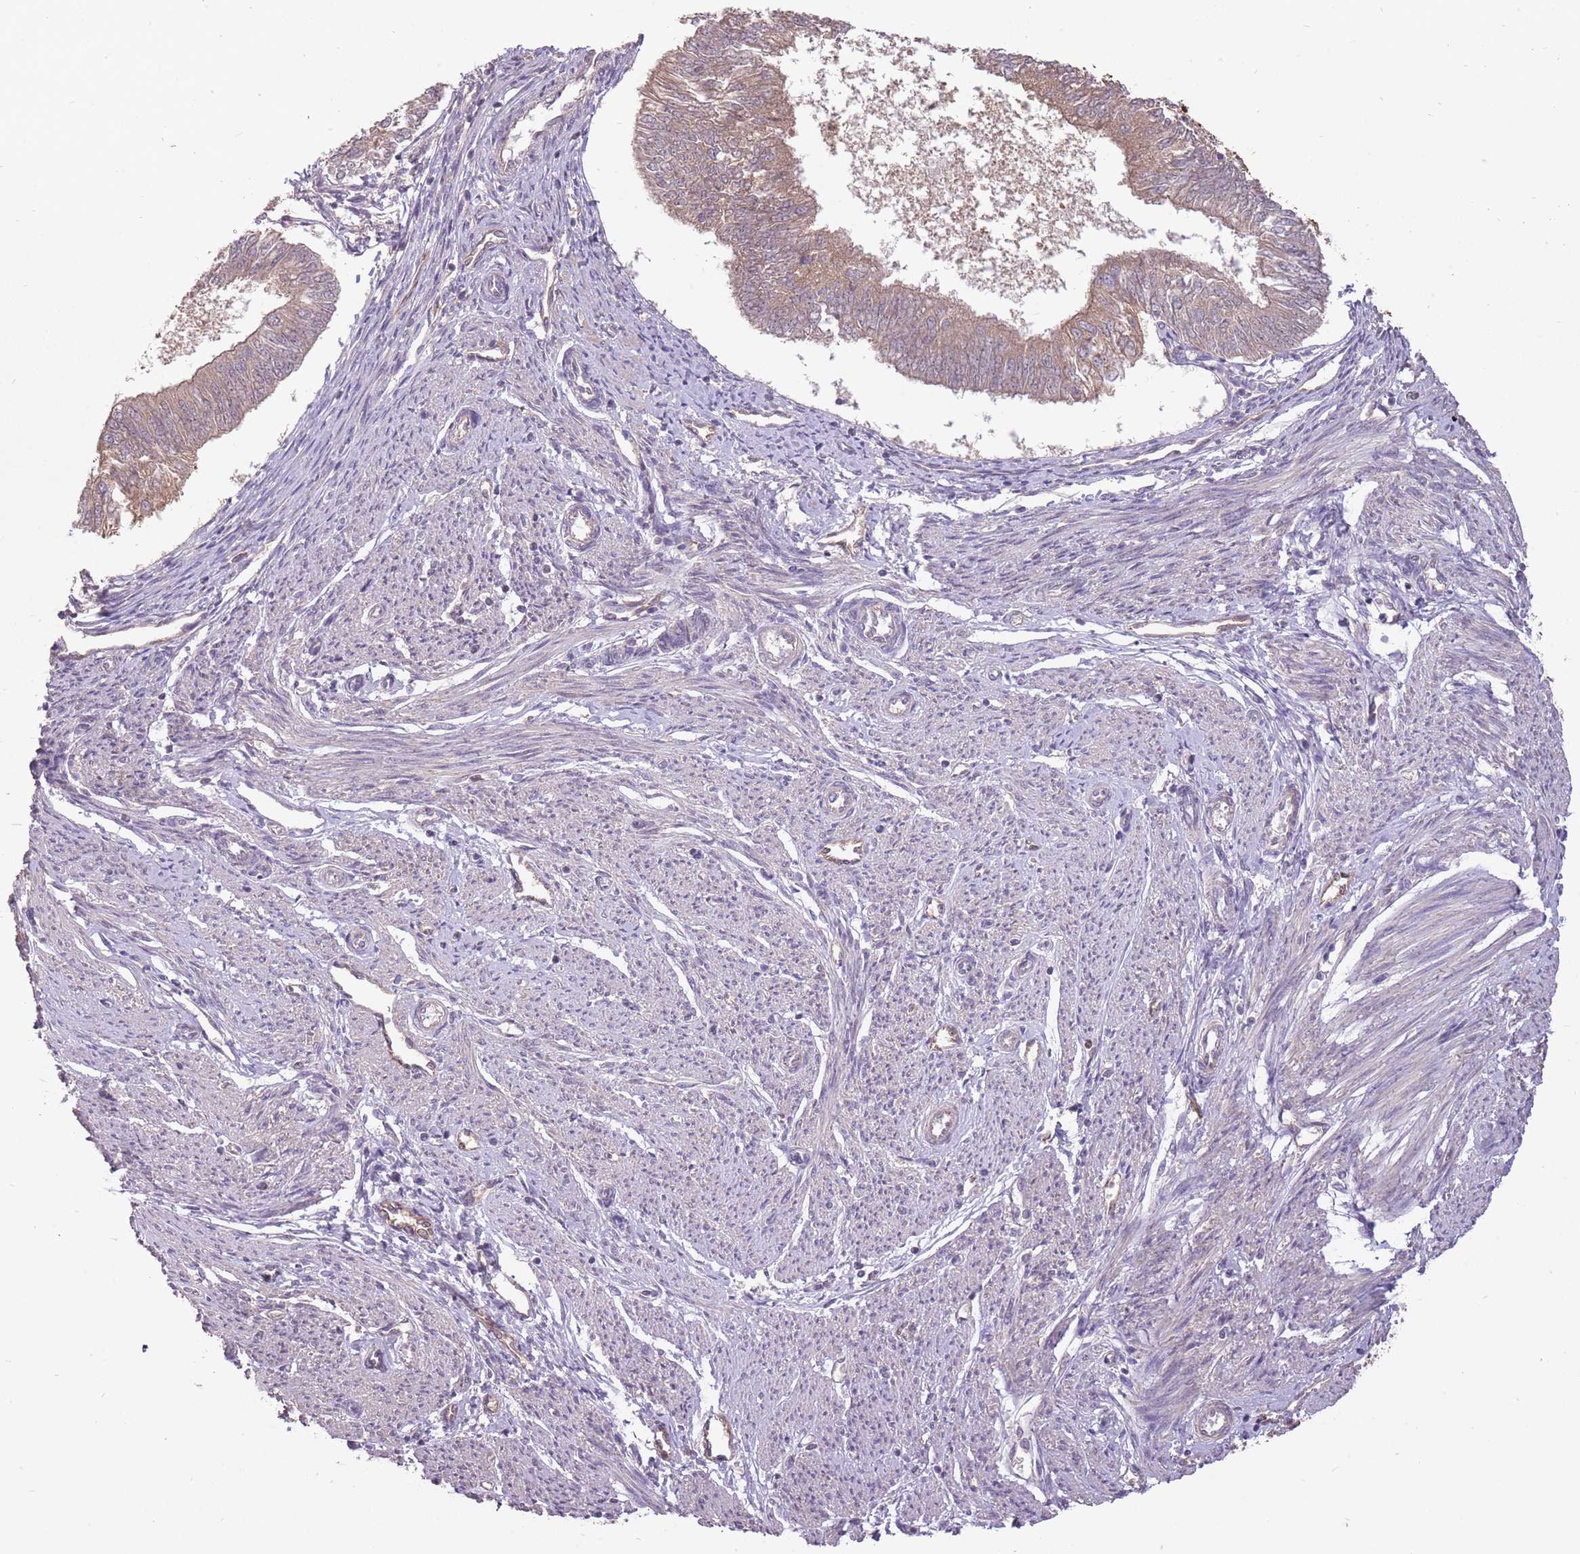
{"staining": {"intensity": "weak", "quantity": ">75%", "location": "cytoplasmic/membranous"}, "tissue": "endometrial cancer", "cell_type": "Tumor cells", "image_type": "cancer", "snomed": [{"axis": "morphology", "description": "Adenocarcinoma, NOS"}, {"axis": "topography", "description": "Endometrium"}], "caption": "Endometrial cancer stained with DAB (3,3'-diaminobenzidine) immunohistochemistry exhibits low levels of weak cytoplasmic/membranous positivity in about >75% of tumor cells. The staining is performed using DAB brown chromogen to label protein expression. The nuclei are counter-stained blue using hematoxylin.", "gene": "LRATD2", "patient": {"sex": "female", "age": 58}}